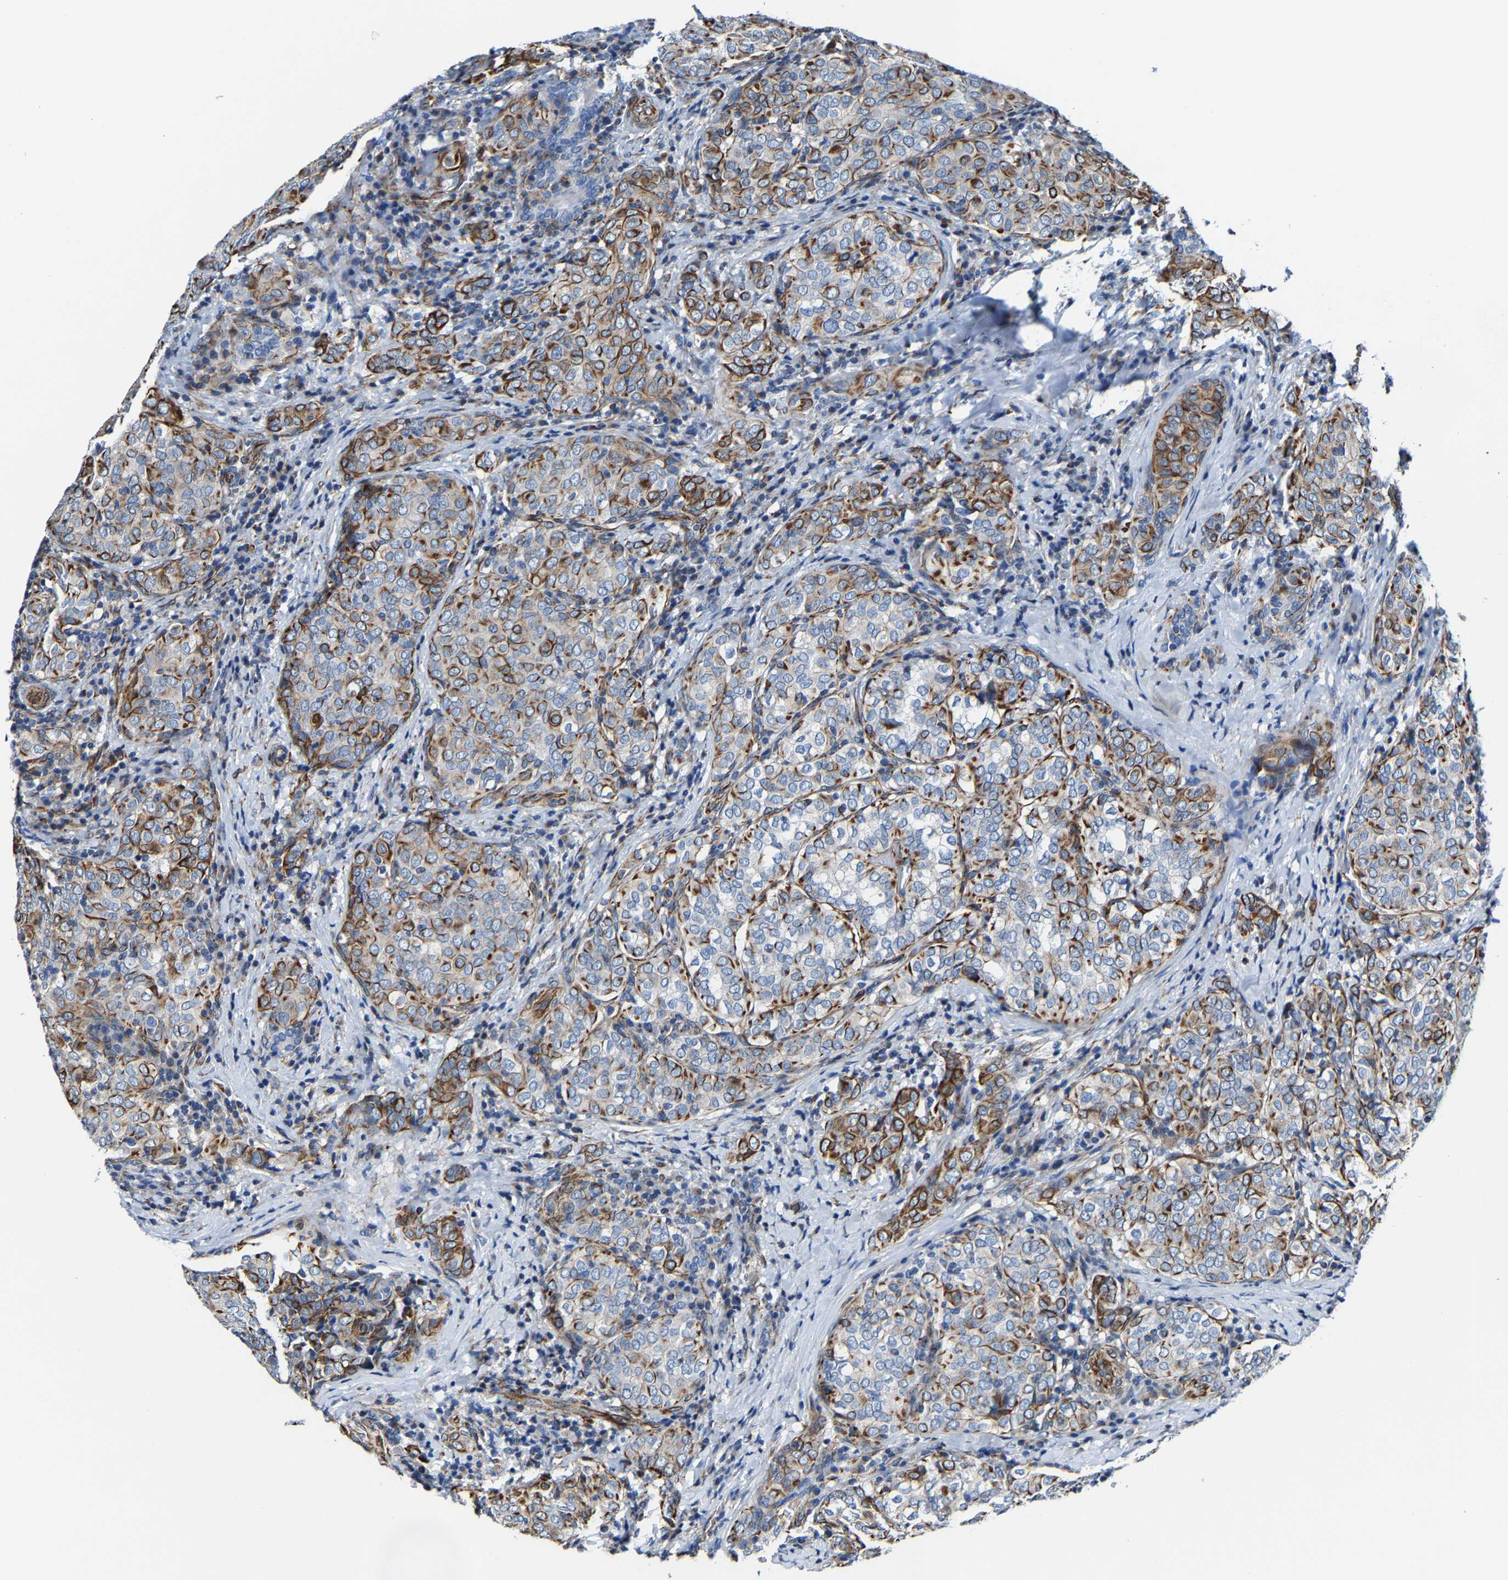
{"staining": {"intensity": "moderate", "quantity": ">75%", "location": "cytoplasmic/membranous"}, "tissue": "thyroid cancer", "cell_type": "Tumor cells", "image_type": "cancer", "snomed": [{"axis": "morphology", "description": "Normal tissue, NOS"}, {"axis": "morphology", "description": "Papillary adenocarcinoma, NOS"}, {"axis": "topography", "description": "Thyroid gland"}], "caption": "Thyroid cancer (papillary adenocarcinoma) stained for a protein (brown) reveals moderate cytoplasmic/membranous positive staining in about >75% of tumor cells.", "gene": "MMEL1", "patient": {"sex": "female", "age": 30}}